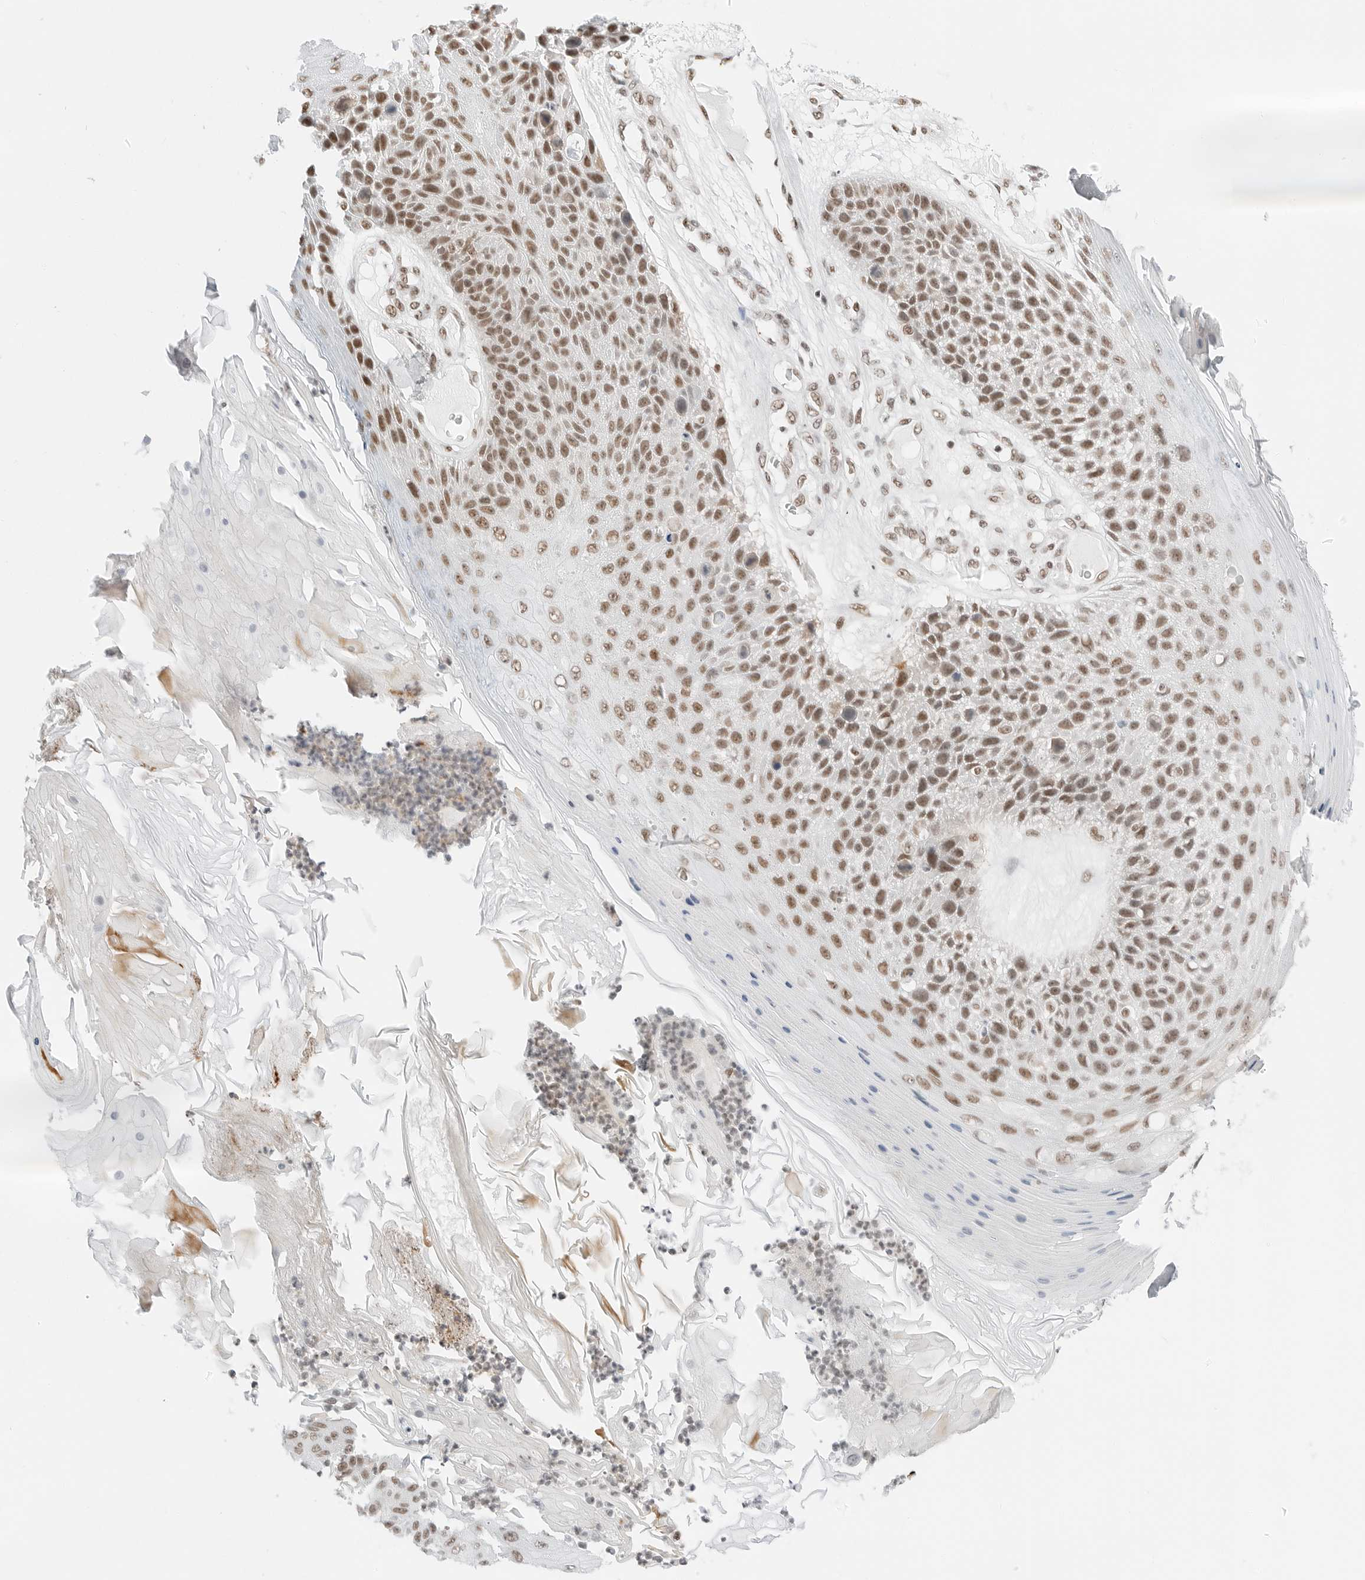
{"staining": {"intensity": "moderate", "quantity": ">75%", "location": "nuclear"}, "tissue": "skin cancer", "cell_type": "Tumor cells", "image_type": "cancer", "snomed": [{"axis": "morphology", "description": "Squamous cell carcinoma, NOS"}, {"axis": "topography", "description": "Skin"}], "caption": "There is medium levels of moderate nuclear expression in tumor cells of skin cancer, as demonstrated by immunohistochemical staining (brown color).", "gene": "CRTC2", "patient": {"sex": "female", "age": 88}}